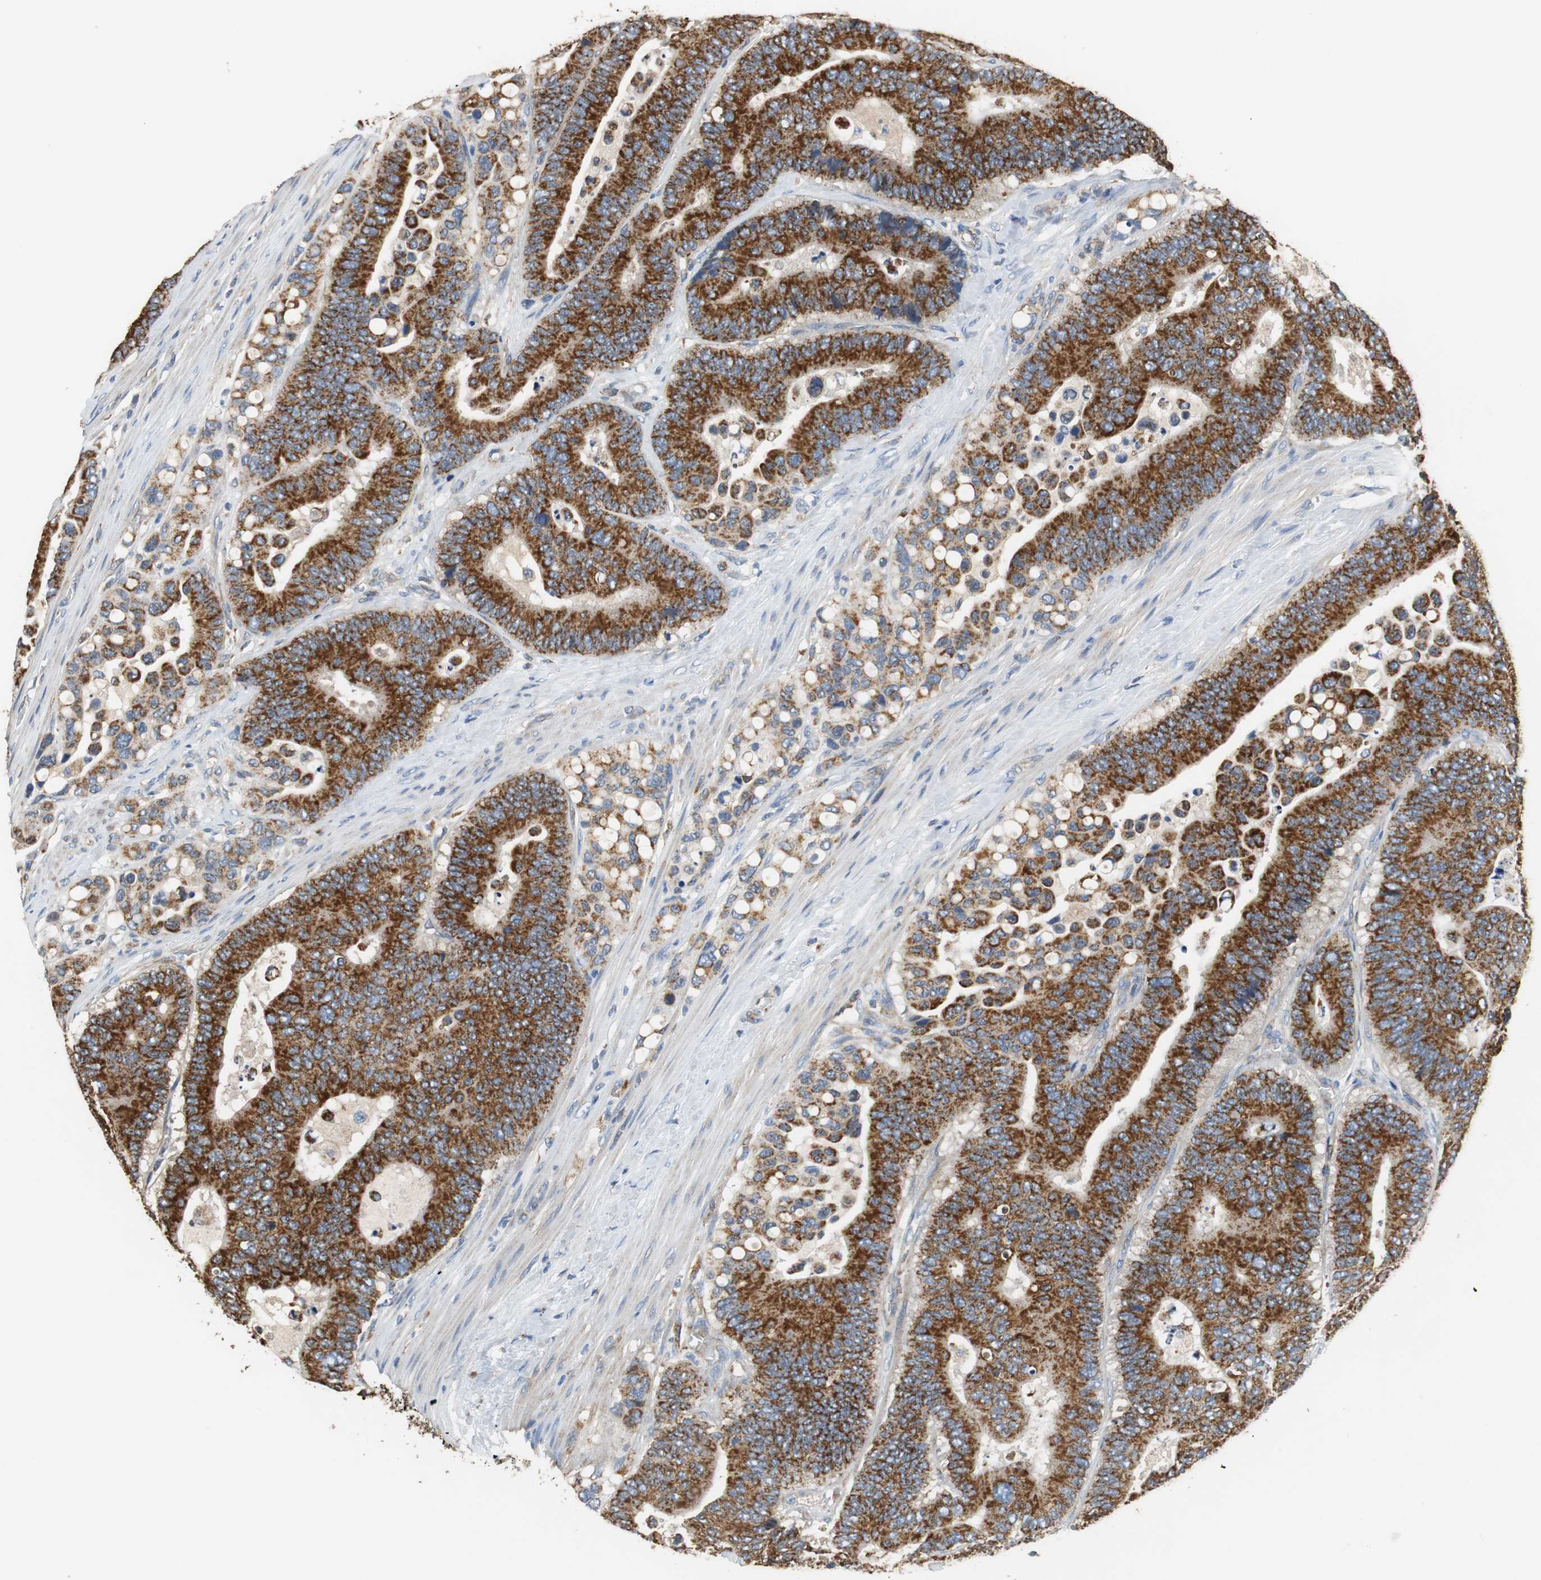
{"staining": {"intensity": "strong", "quantity": ">75%", "location": "cytoplasmic/membranous"}, "tissue": "colorectal cancer", "cell_type": "Tumor cells", "image_type": "cancer", "snomed": [{"axis": "morphology", "description": "Normal tissue, NOS"}, {"axis": "morphology", "description": "Adenocarcinoma, NOS"}, {"axis": "topography", "description": "Colon"}], "caption": "A brown stain labels strong cytoplasmic/membranous expression of a protein in colorectal cancer (adenocarcinoma) tumor cells.", "gene": "GSTK1", "patient": {"sex": "male", "age": 82}}